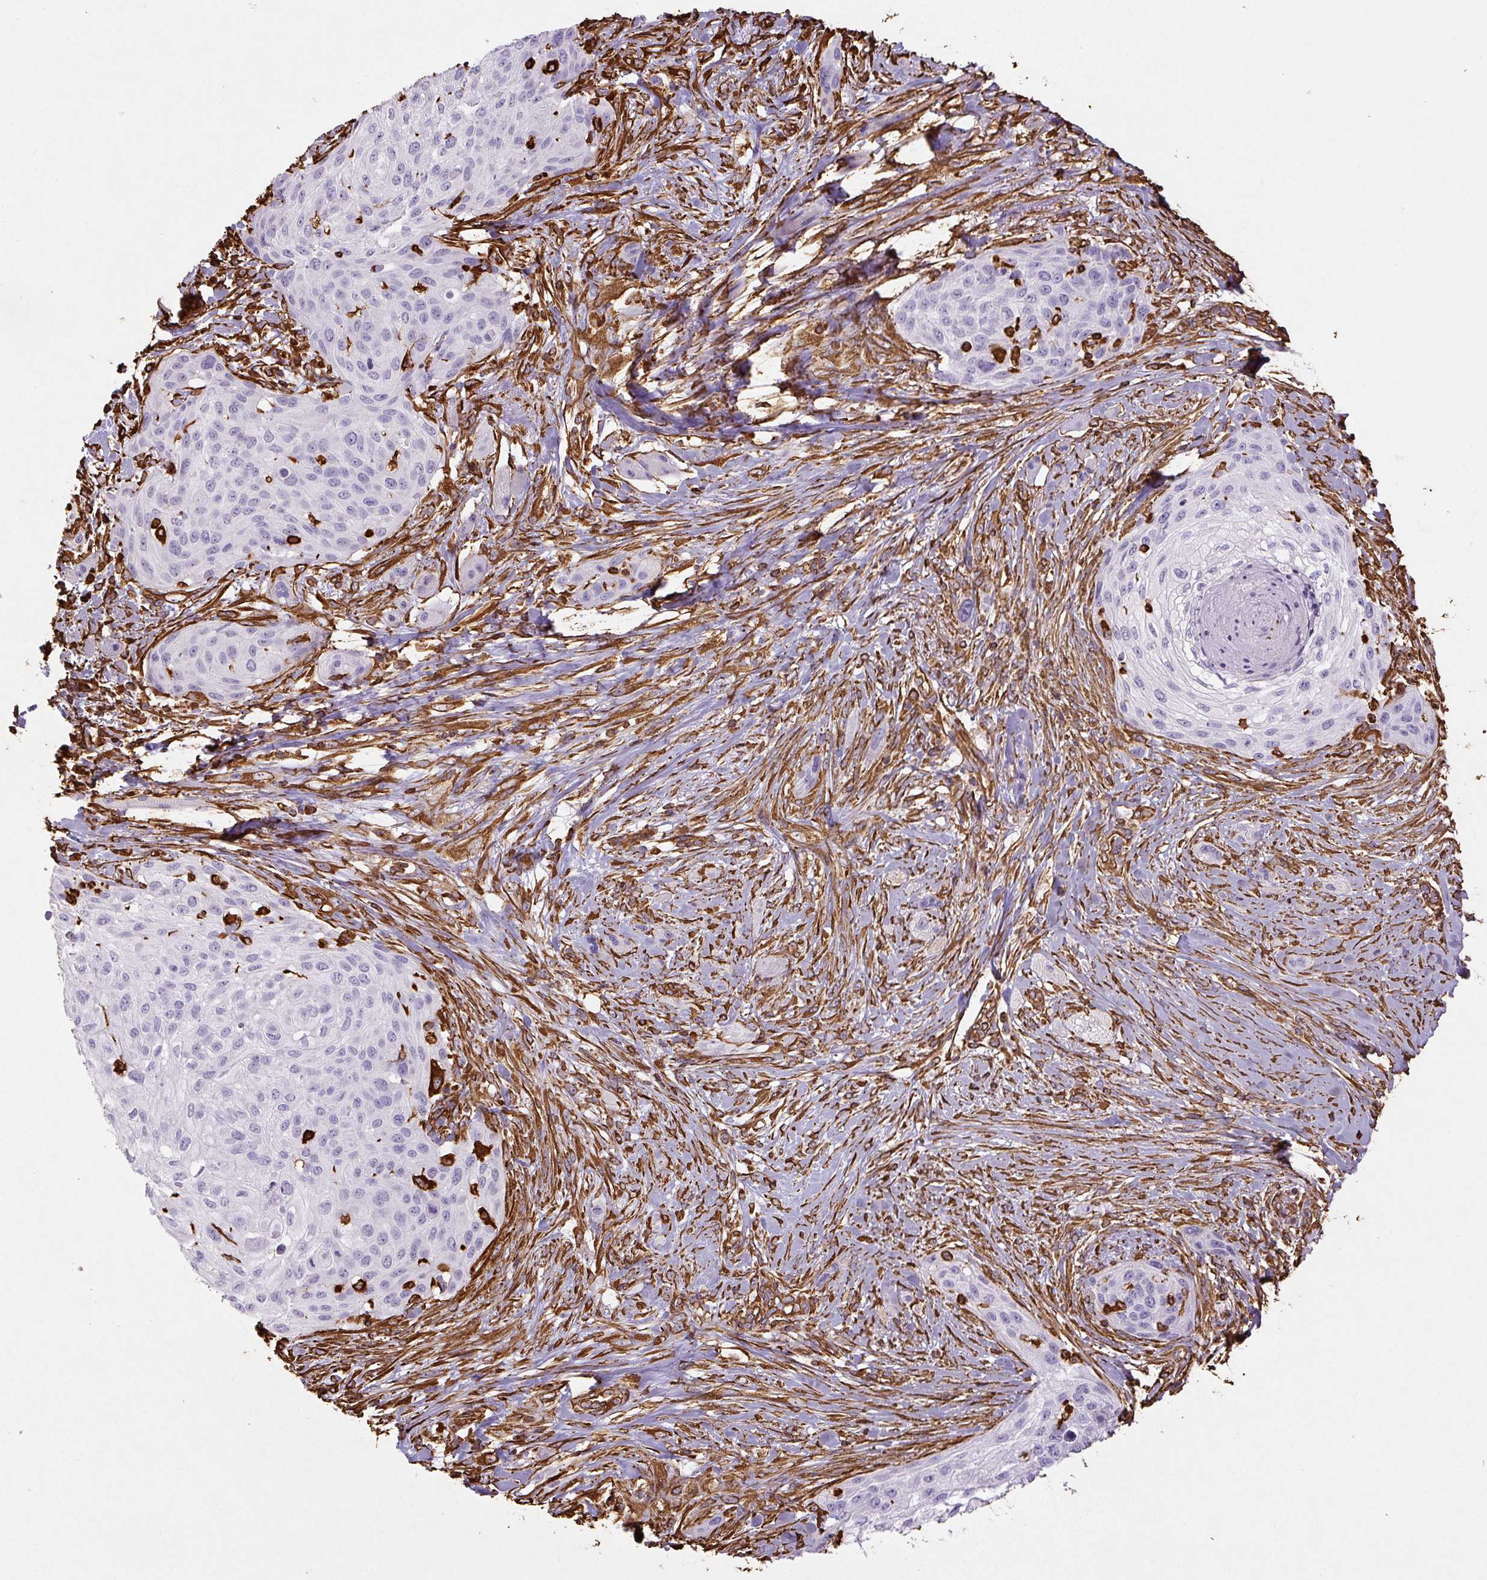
{"staining": {"intensity": "negative", "quantity": "none", "location": "none"}, "tissue": "skin cancer", "cell_type": "Tumor cells", "image_type": "cancer", "snomed": [{"axis": "morphology", "description": "Squamous cell carcinoma, NOS"}, {"axis": "topography", "description": "Skin"}], "caption": "Immunohistochemical staining of skin cancer demonstrates no significant staining in tumor cells.", "gene": "VIM", "patient": {"sex": "female", "age": 87}}